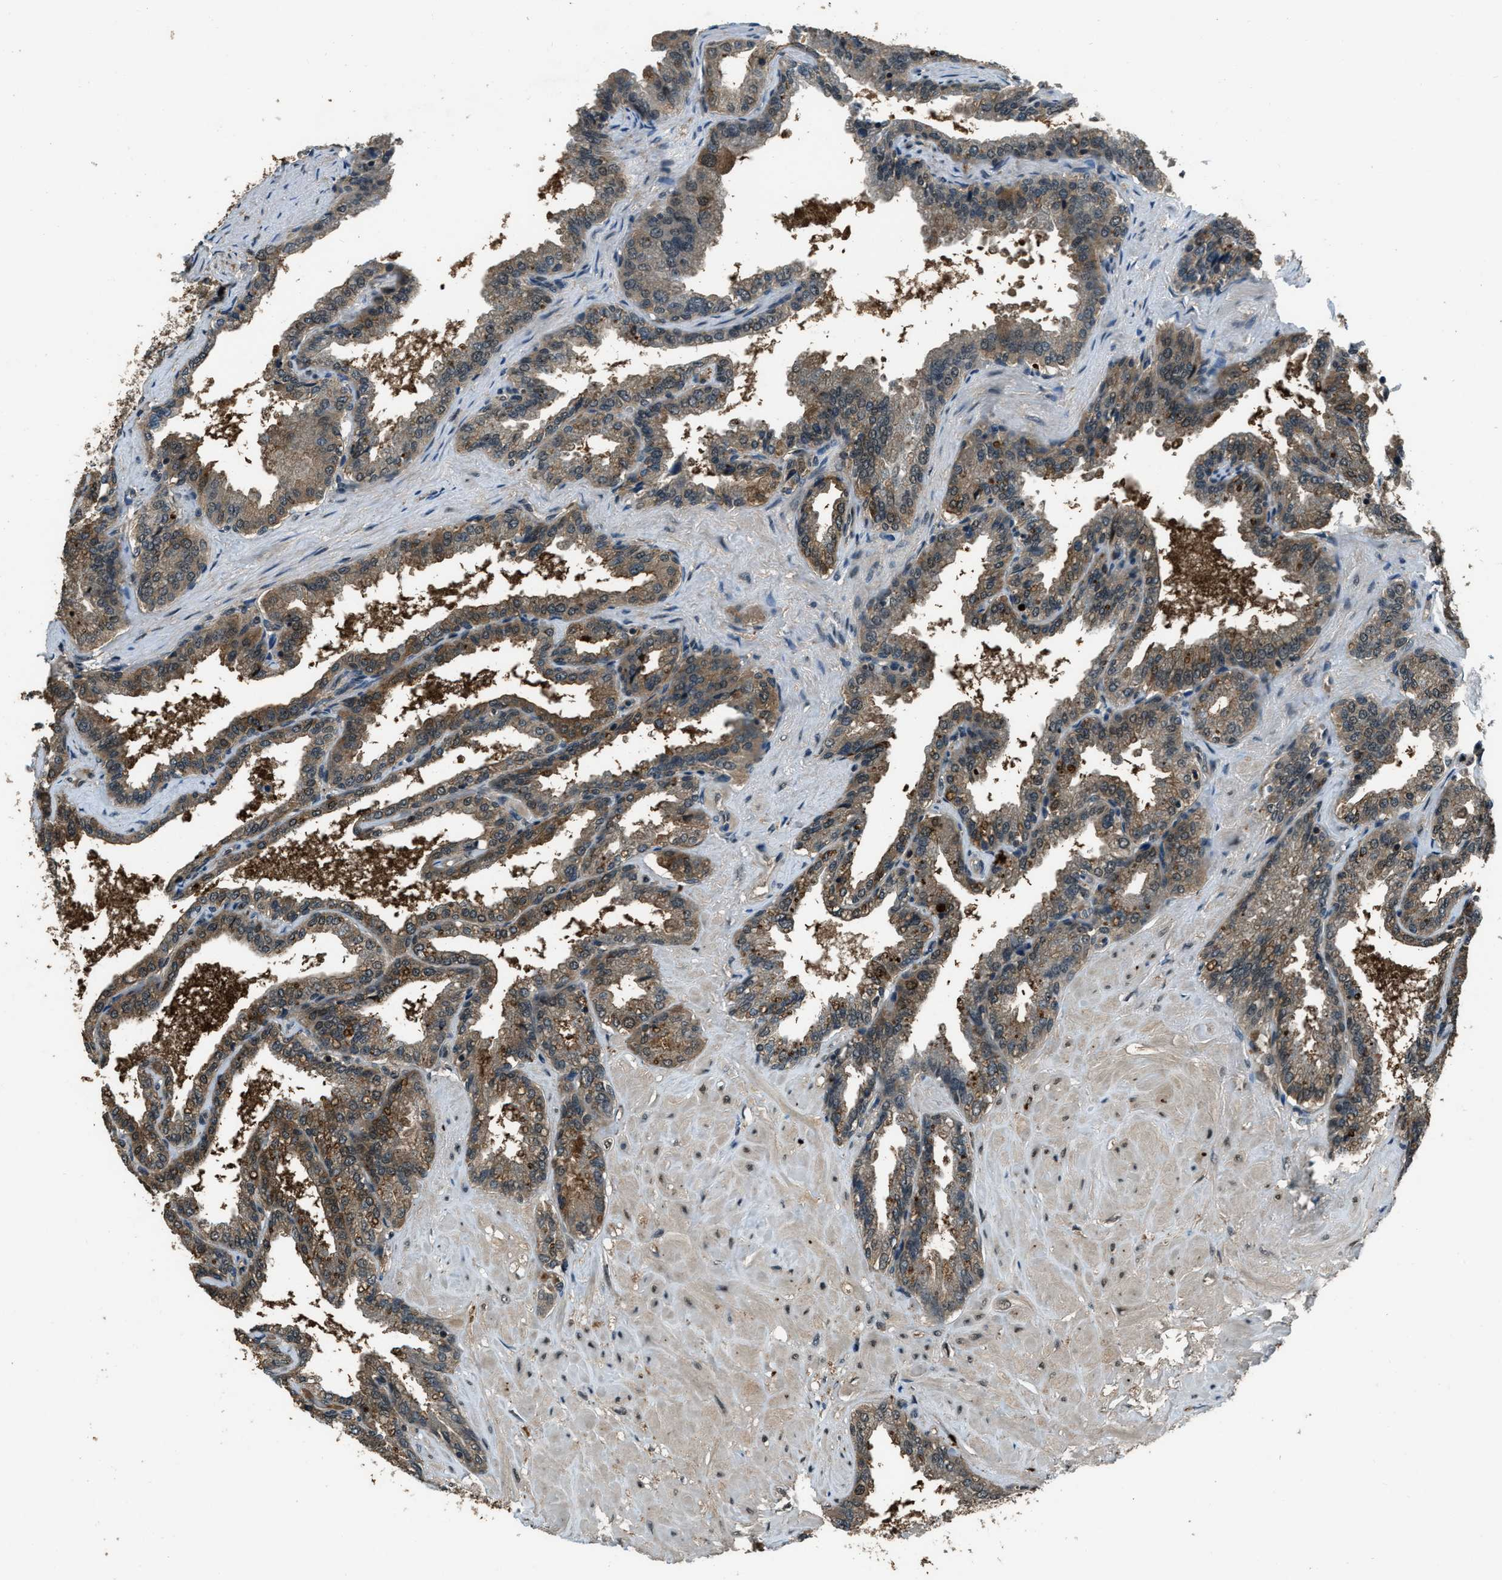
{"staining": {"intensity": "moderate", "quantity": ">75%", "location": "cytoplasmic/membranous"}, "tissue": "seminal vesicle", "cell_type": "Glandular cells", "image_type": "normal", "snomed": [{"axis": "morphology", "description": "Normal tissue, NOS"}, {"axis": "topography", "description": "Seminal veicle"}], "caption": "IHC of benign human seminal vesicle exhibits medium levels of moderate cytoplasmic/membranous staining in approximately >75% of glandular cells.", "gene": "NUDCD3", "patient": {"sex": "male", "age": 46}}